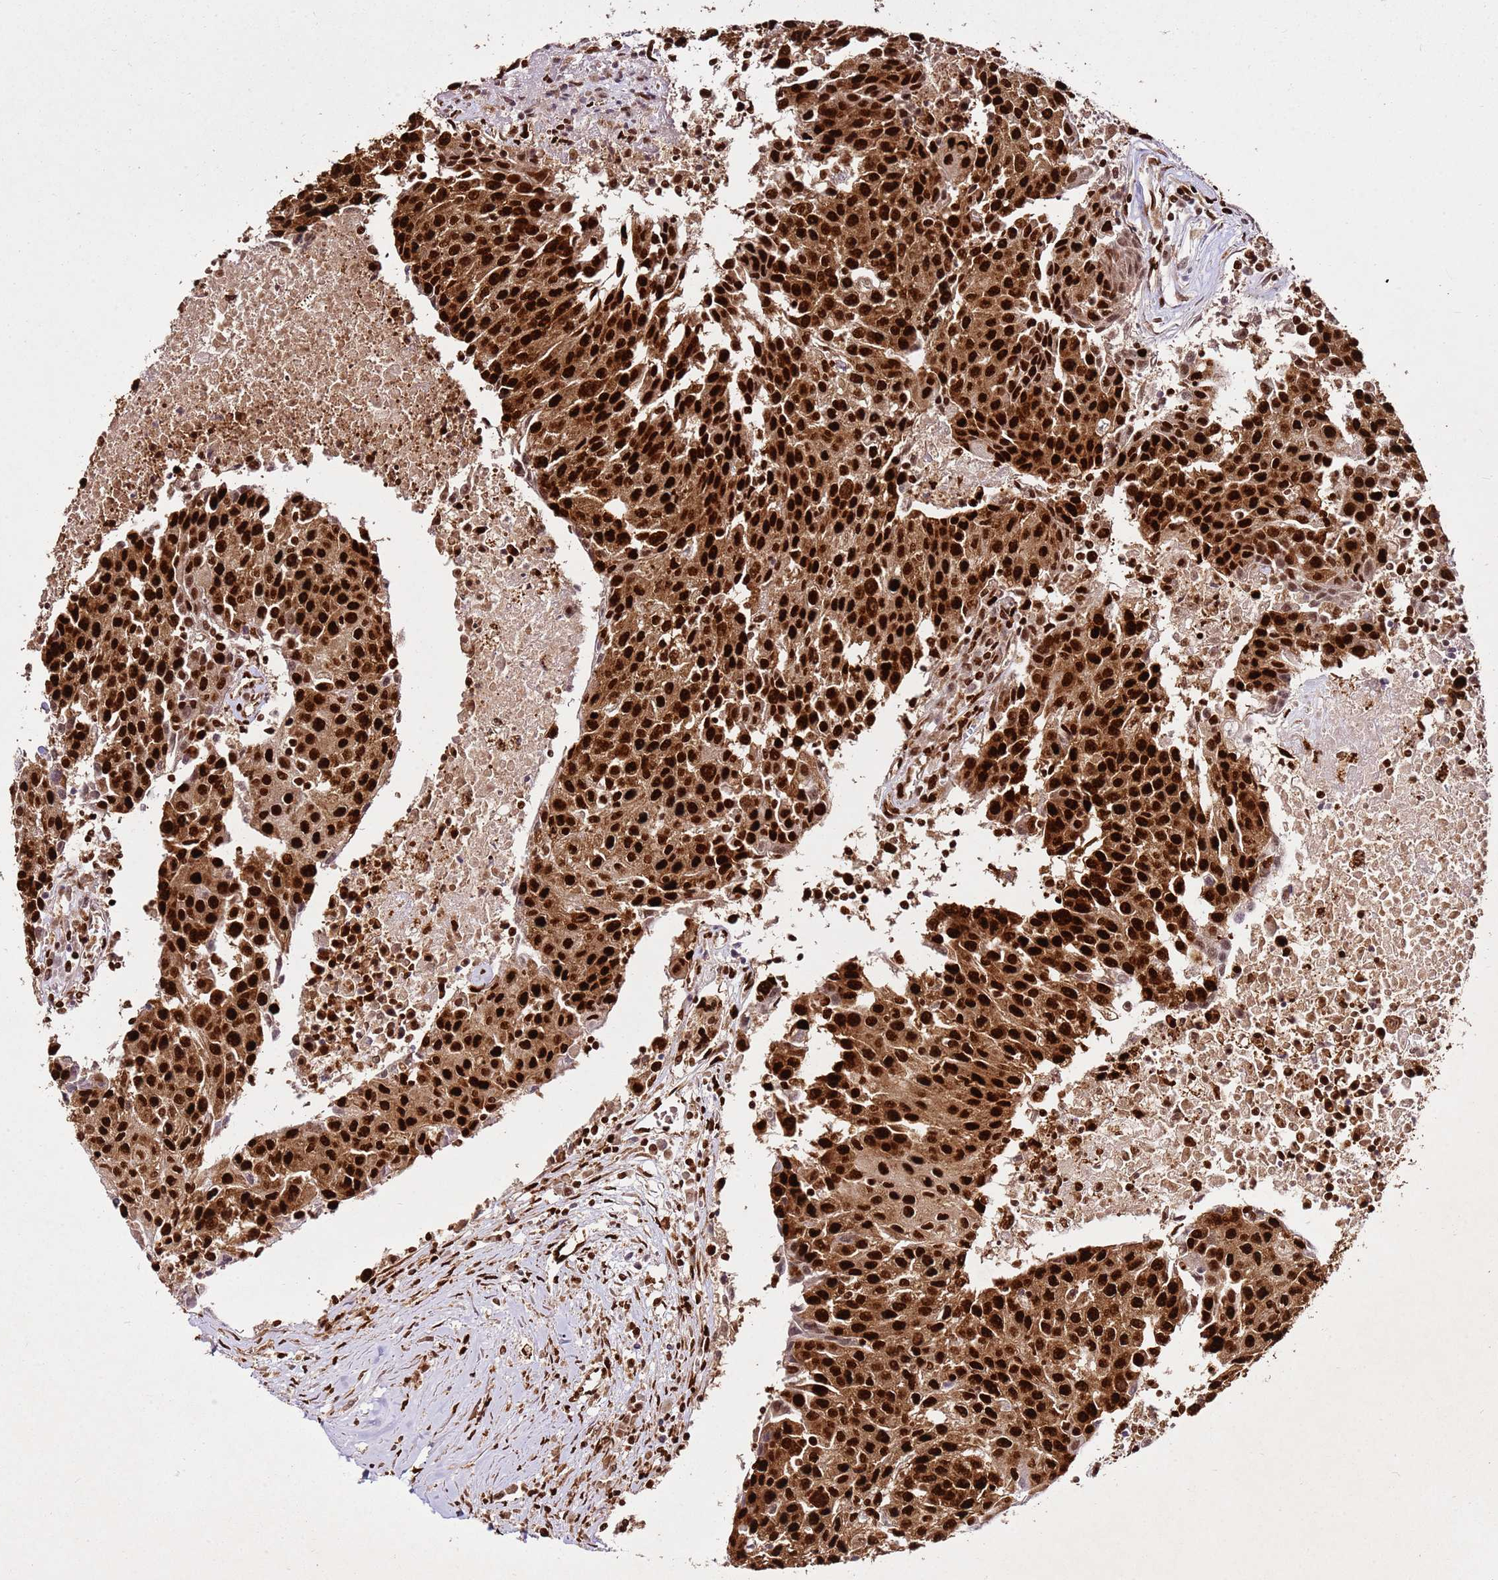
{"staining": {"intensity": "strong", "quantity": ">75%", "location": "cytoplasmic/membranous,nuclear"}, "tissue": "urothelial cancer", "cell_type": "Tumor cells", "image_type": "cancer", "snomed": [{"axis": "morphology", "description": "Urothelial carcinoma, High grade"}, {"axis": "topography", "description": "Urinary bladder"}], "caption": "Strong cytoplasmic/membranous and nuclear positivity for a protein is appreciated in approximately >75% of tumor cells of high-grade urothelial carcinoma using IHC.", "gene": "HNRNPAB", "patient": {"sex": "female", "age": 85}}